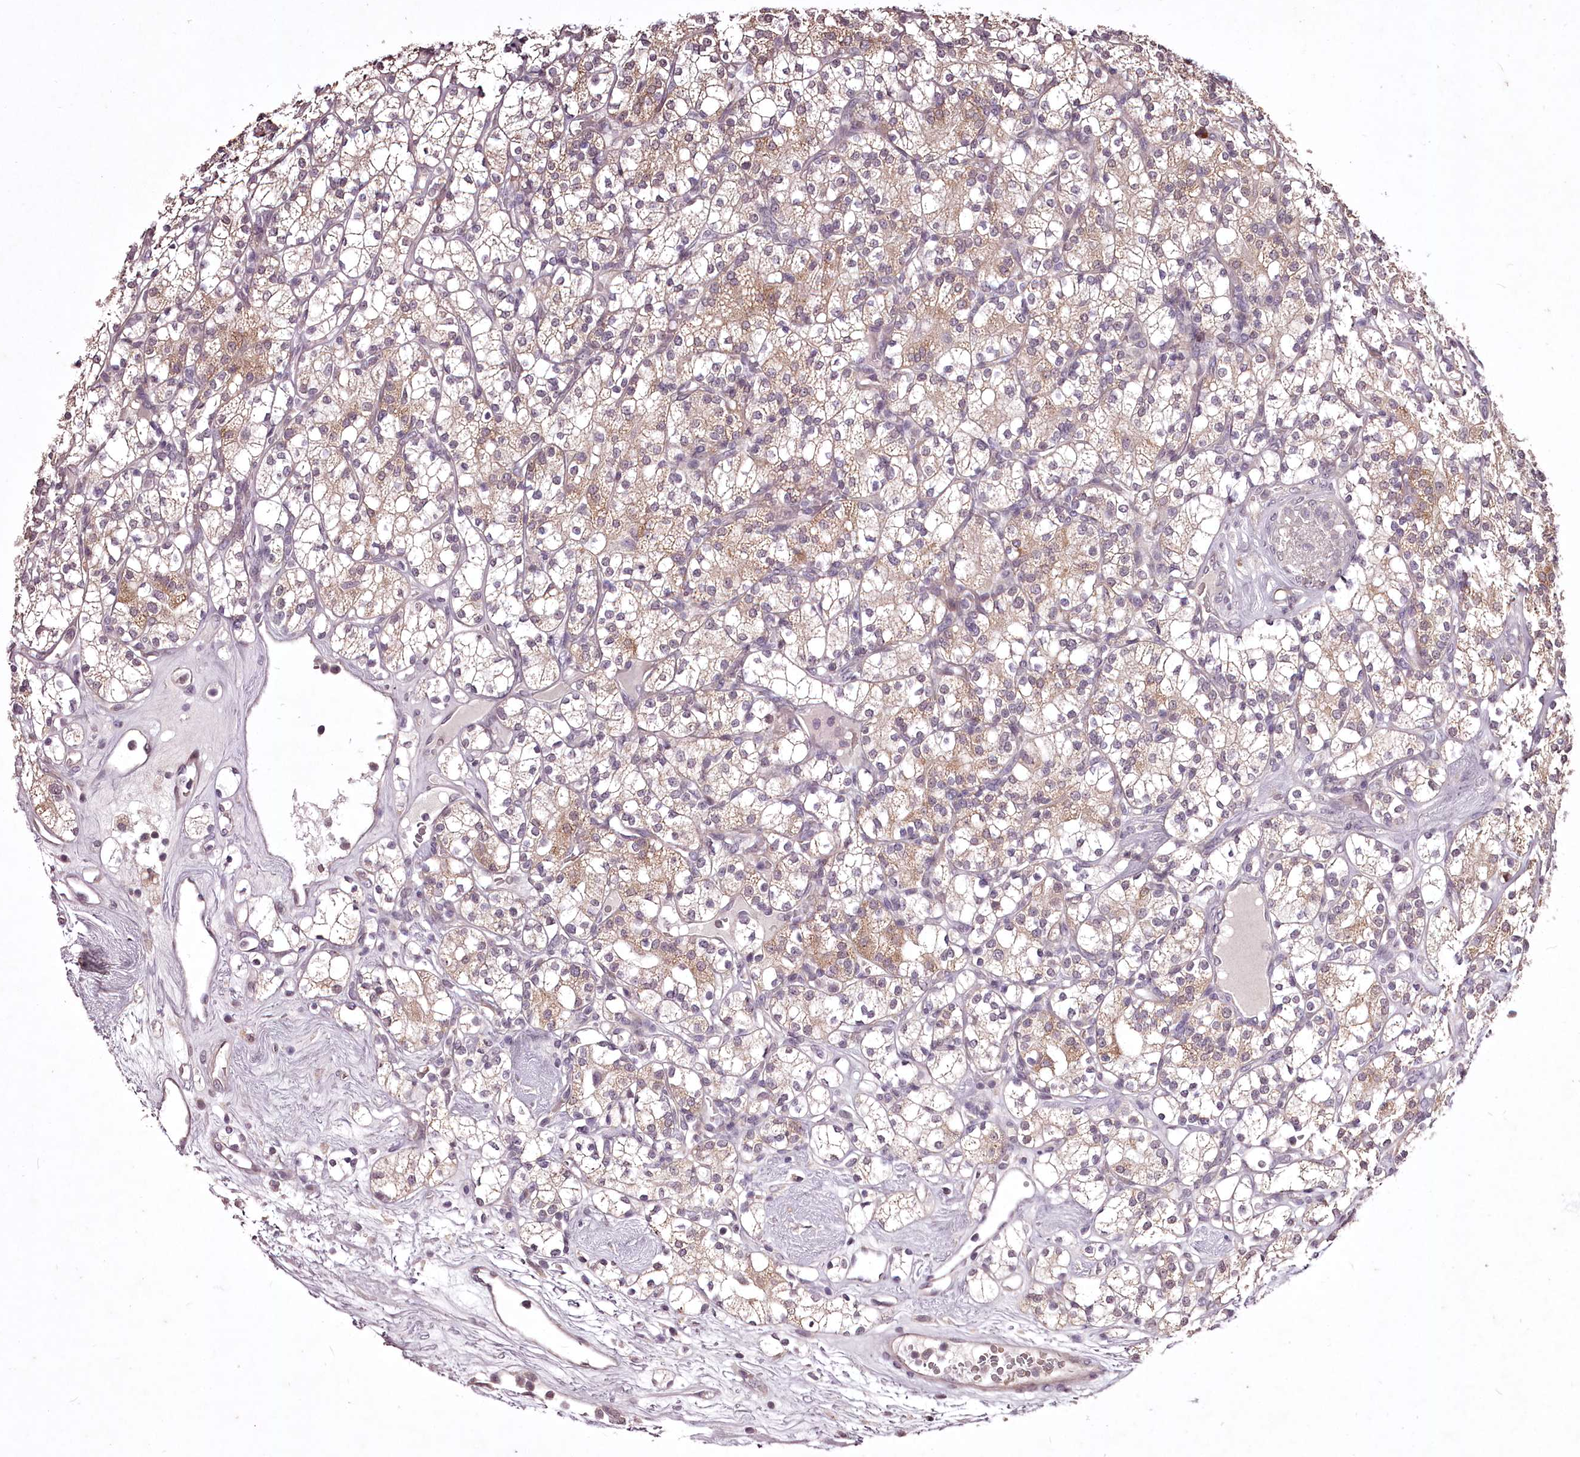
{"staining": {"intensity": "moderate", "quantity": "25%-75%", "location": "cytoplasmic/membranous"}, "tissue": "renal cancer", "cell_type": "Tumor cells", "image_type": "cancer", "snomed": [{"axis": "morphology", "description": "Adenocarcinoma, NOS"}, {"axis": "topography", "description": "Kidney"}], "caption": "Renal cancer (adenocarcinoma) stained with a brown dye displays moderate cytoplasmic/membranous positive expression in approximately 25%-75% of tumor cells.", "gene": "ADRA1D", "patient": {"sex": "male", "age": 77}}